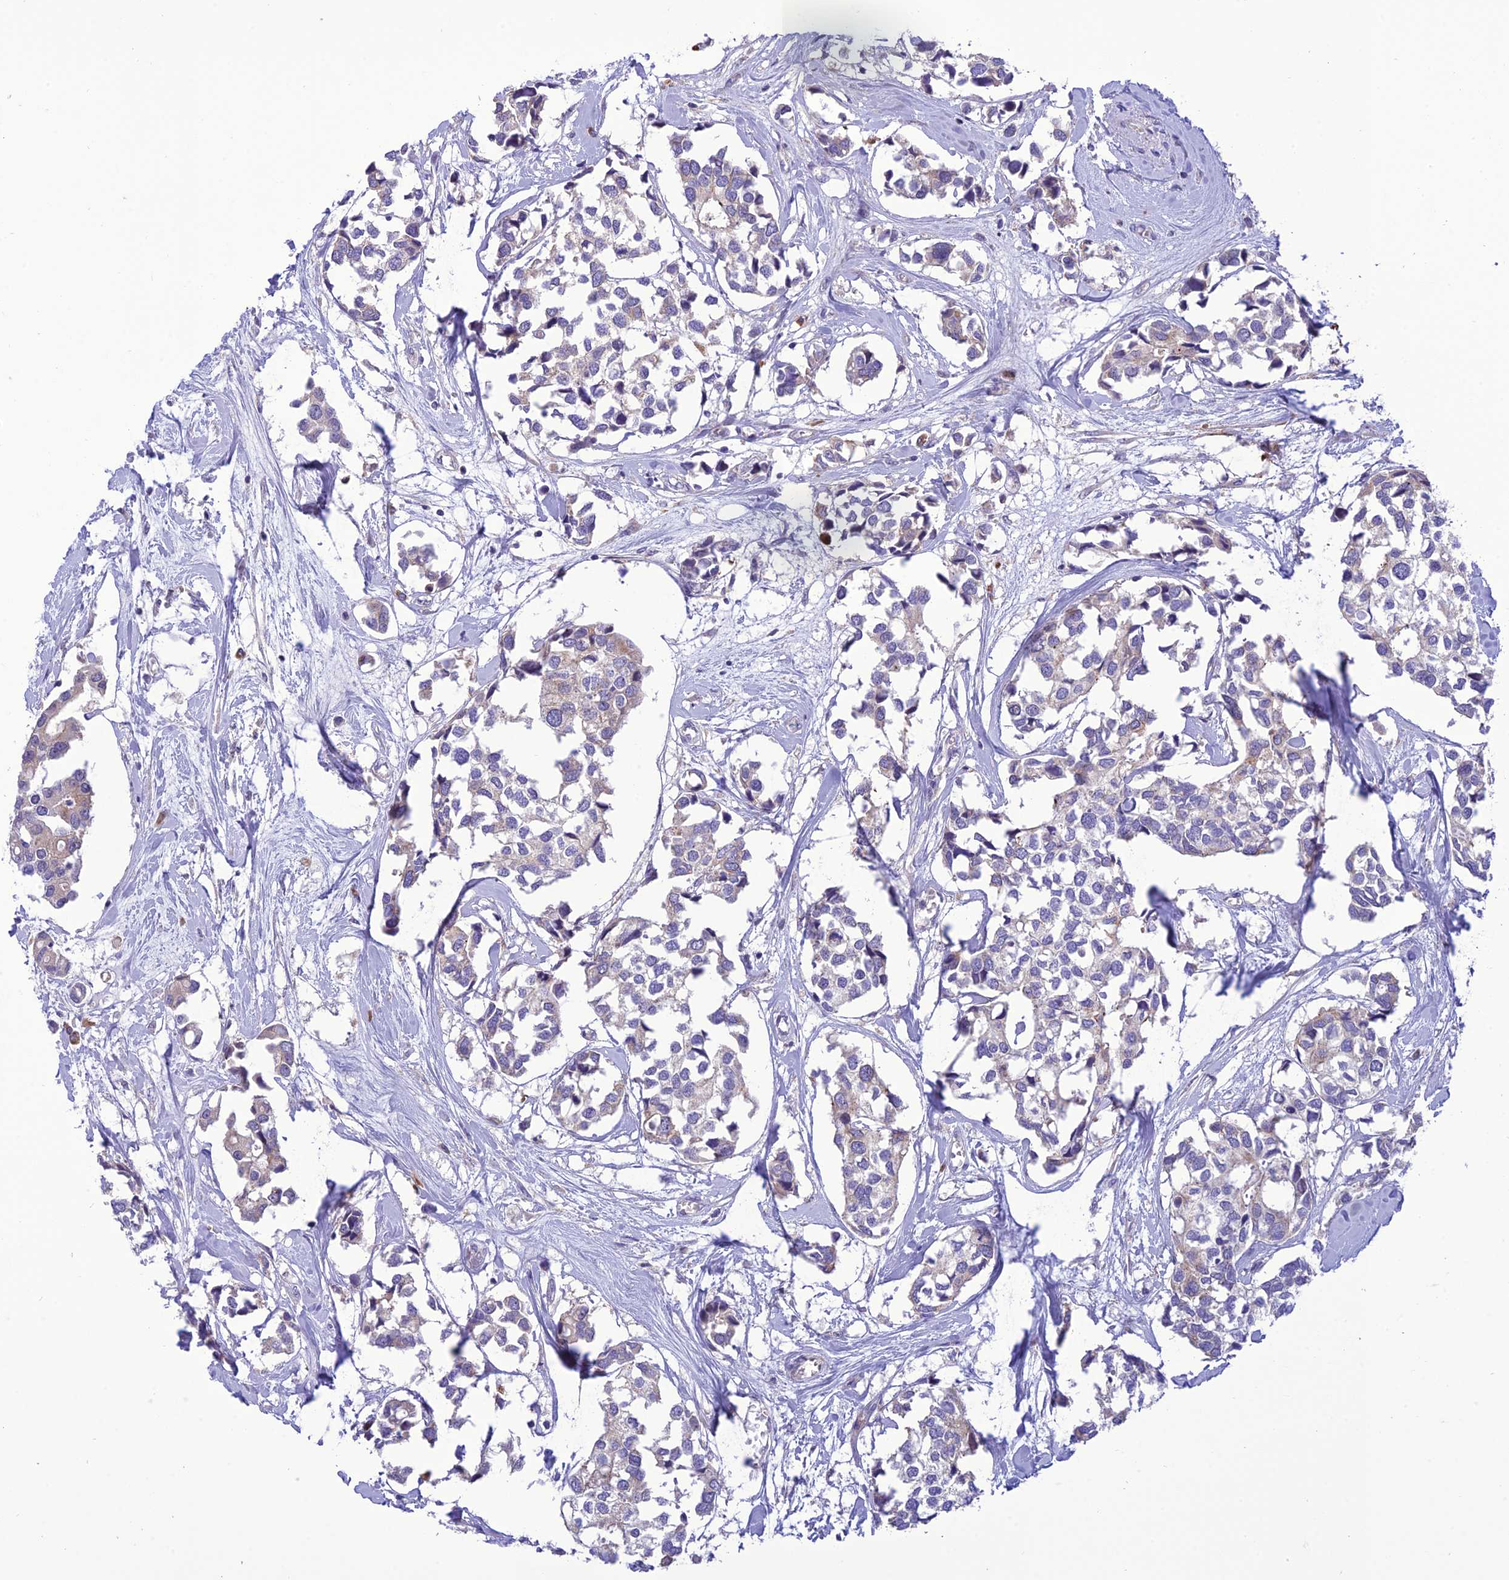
{"staining": {"intensity": "negative", "quantity": "none", "location": "none"}, "tissue": "breast cancer", "cell_type": "Tumor cells", "image_type": "cancer", "snomed": [{"axis": "morphology", "description": "Duct carcinoma"}, {"axis": "topography", "description": "Breast"}], "caption": "This micrograph is of breast infiltrating ductal carcinoma stained with IHC to label a protein in brown with the nuclei are counter-stained blue. There is no positivity in tumor cells.", "gene": "JMY", "patient": {"sex": "female", "age": 83}}